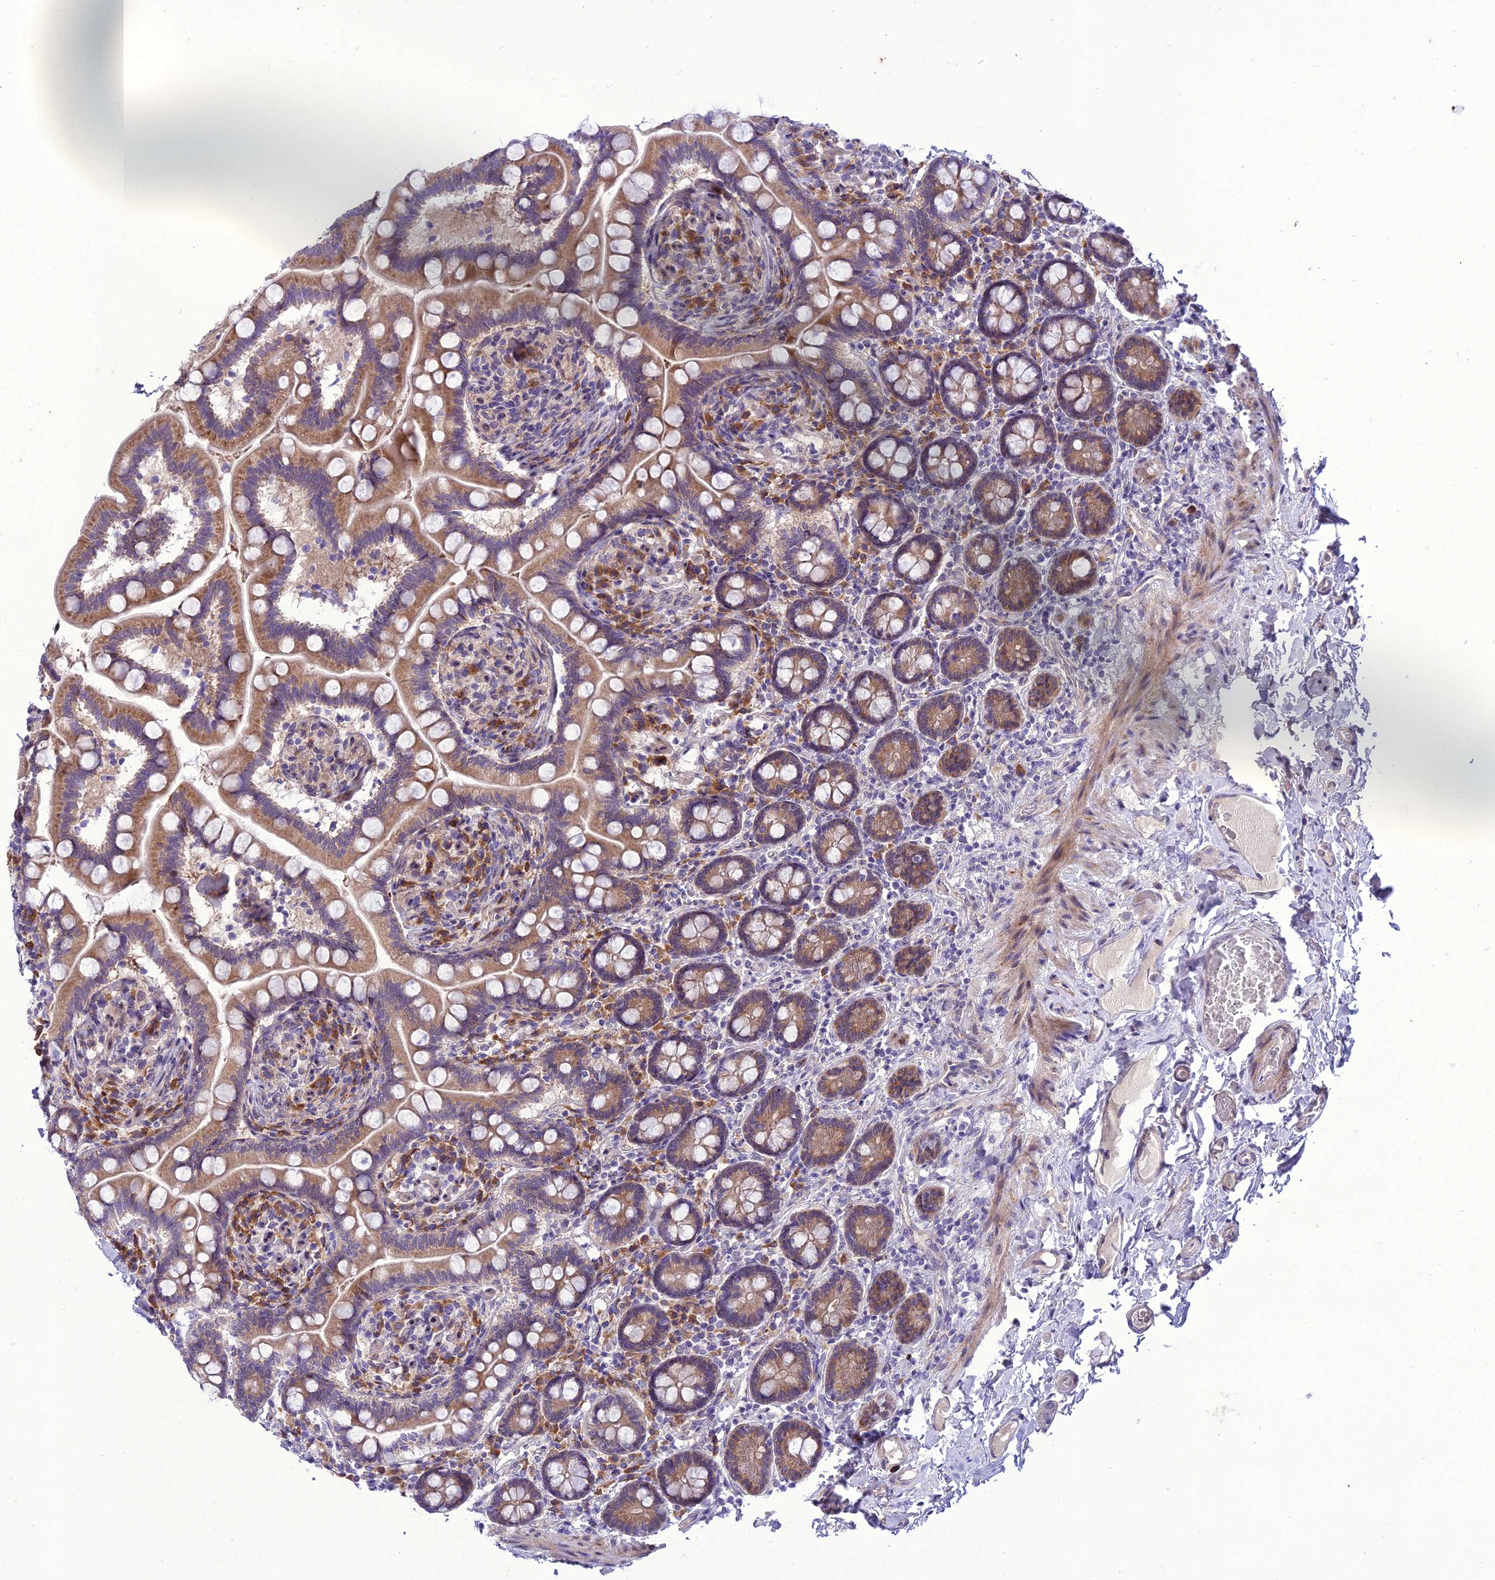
{"staining": {"intensity": "moderate", "quantity": ">75%", "location": "cytoplasmic/membranous"}, "tissue": "small intestine", "cell_type": "Glandular cells", "image_type": "normal", "snomed": [{"axis": "morphology", "description": "Normal tissue, NOS"}, {"axis": "topography", "description": "Small intestine"}], "caption": "An image of human small intestine stained for a protein demonstrates moderate cytoplasmic/membranous brown staining in glandular cells.", "gene": "NEURL2", "patient": {"sex": "female", "age": 64}}